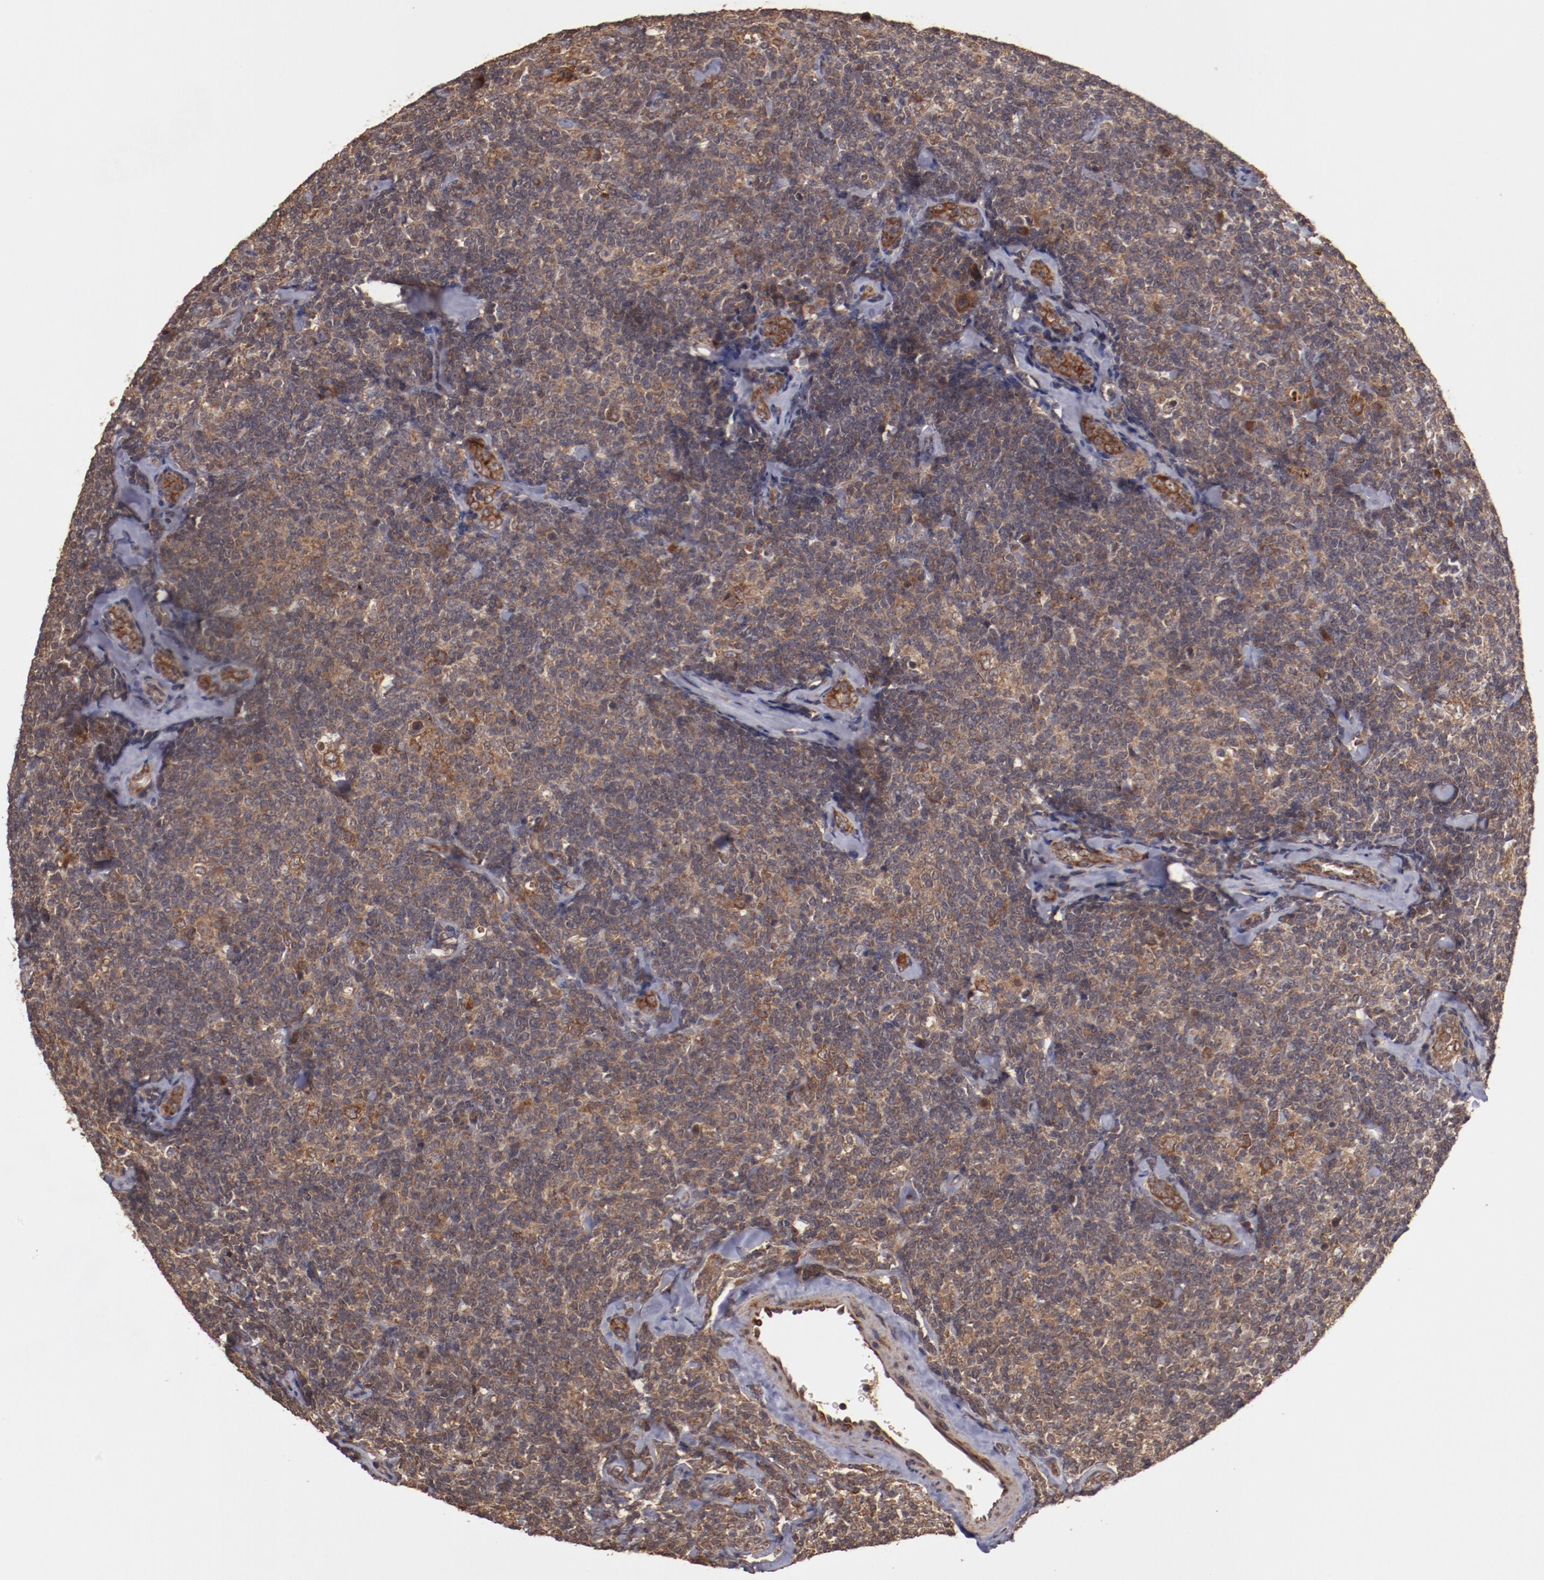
{"staining": {"intensity": "strong", "quantity": ">75%", "location": "cytoplasmic/membranous"}, "tissue": "lymphoma", "cell_type": "Tumor cells", "image_type": "cancer", "snomed": [{"axis": "morphology", "description": "Malignant lymphoma, non-Hodgkin's type, Low grade"}, {"axis": "topography", "description": "Lymph node"}], "caption": "The image displays immunohistochemical staining of lymphoma. There is strong cytoplasmic/membranous staining is present in approximately >75% of tumor cells. The protein is shown in brown color, while the nuclei are stained blue.", "gene": "TXNDC16", "patient": {"sex": "female", "age": 56}}